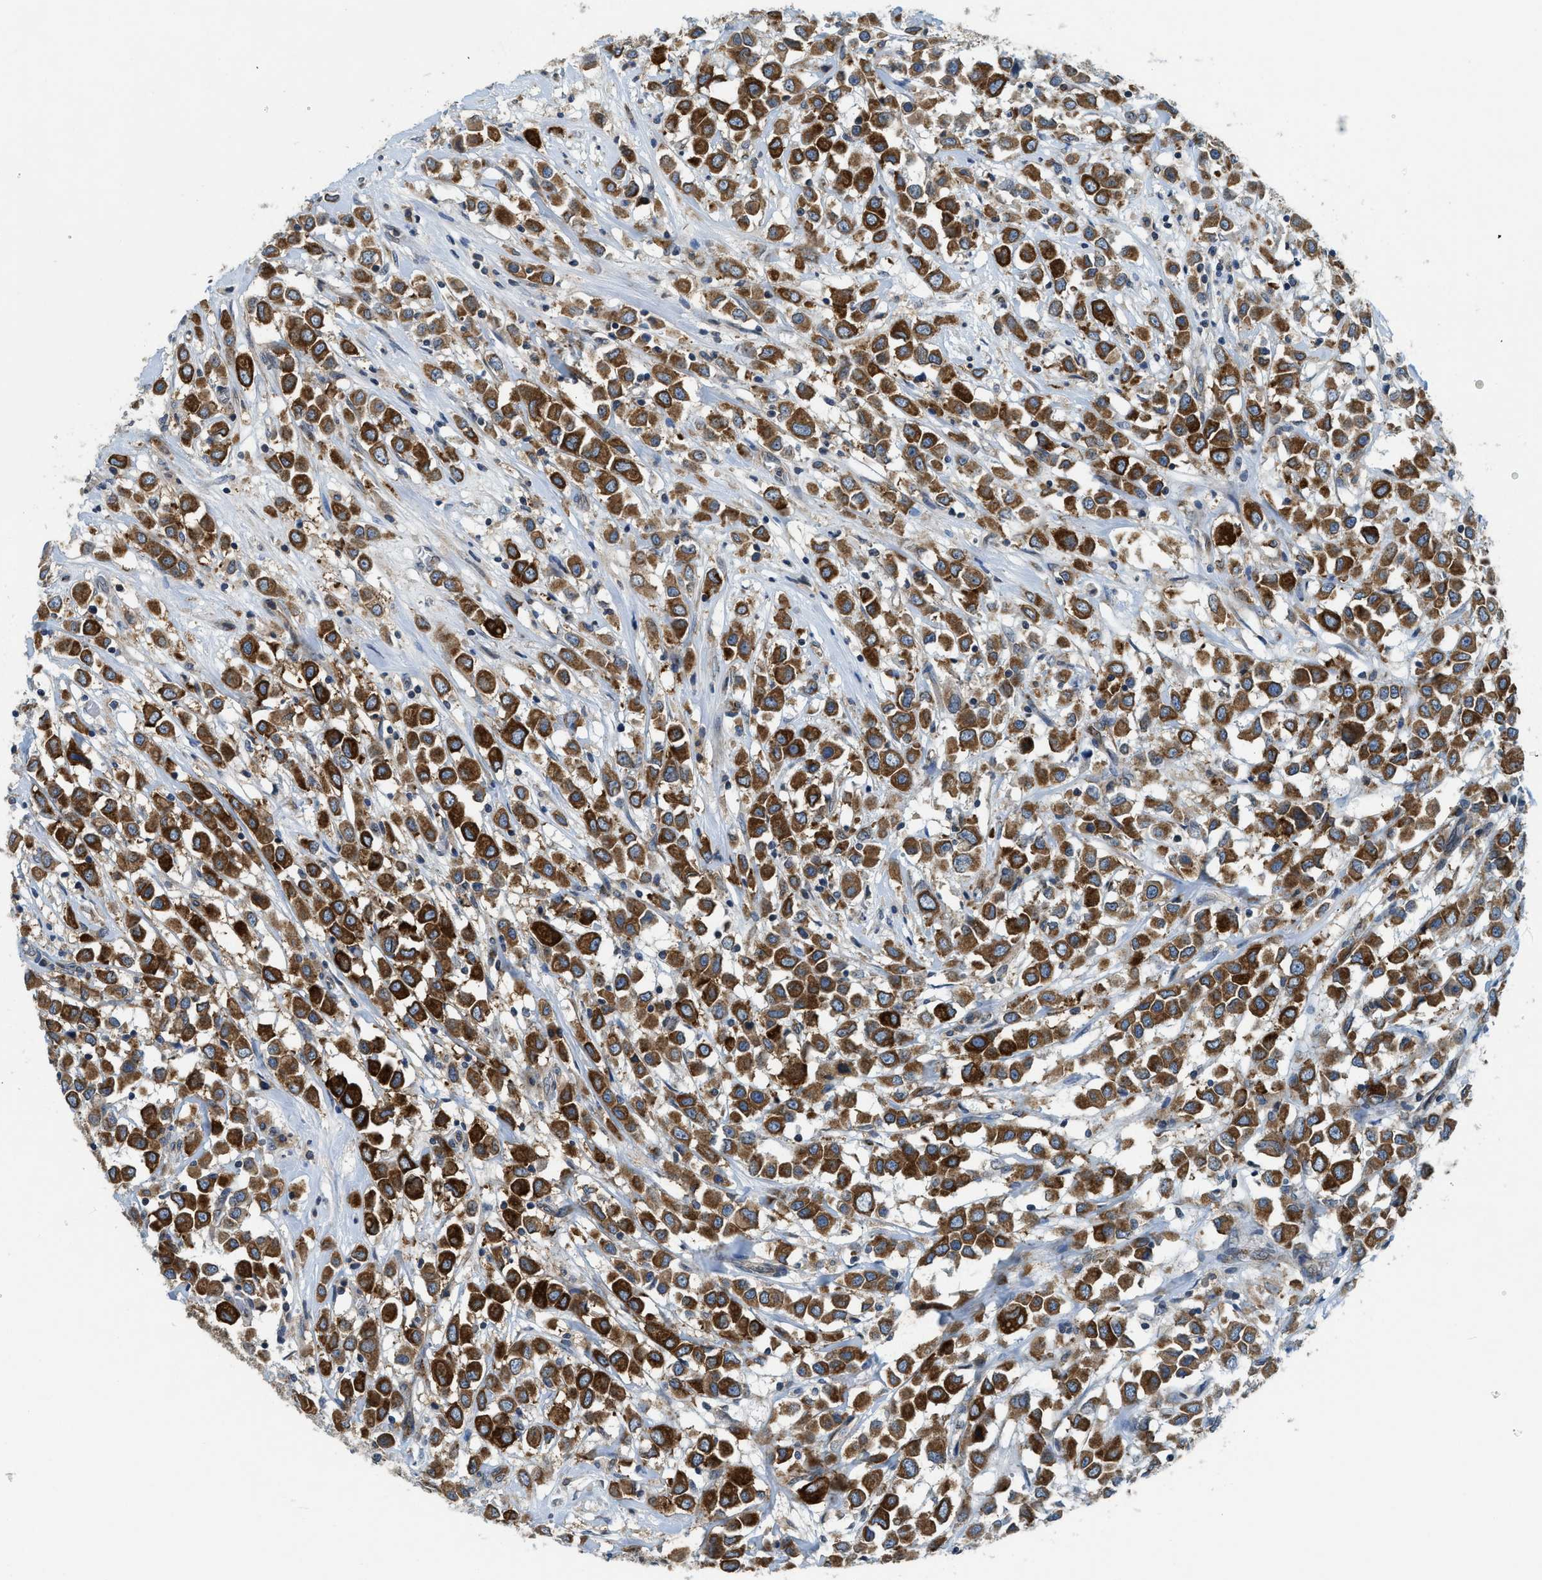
{"staining": {"intensity": "strong", "quantity": ">75%", "location": "cytoplasmic/membranous"}, "tissue": "breast cancer", "cell_type": "Tumor cells", "image_type": "cancer", "snomed": [{"axis": "morphology", "description": "Duct carcinoma"}, {"axis": "topography", "description": "Breast"}], "caption": "The immunohistochemical stain shows strong cytoplasmic/membranous staining in tumor cells of breast intraductal carcinoma tissue. (DAB IHC, brown staining for protein, blue staining for nuclei).", "gene": "BCAP31", "patient": {"sex": "female", "age": 61}}